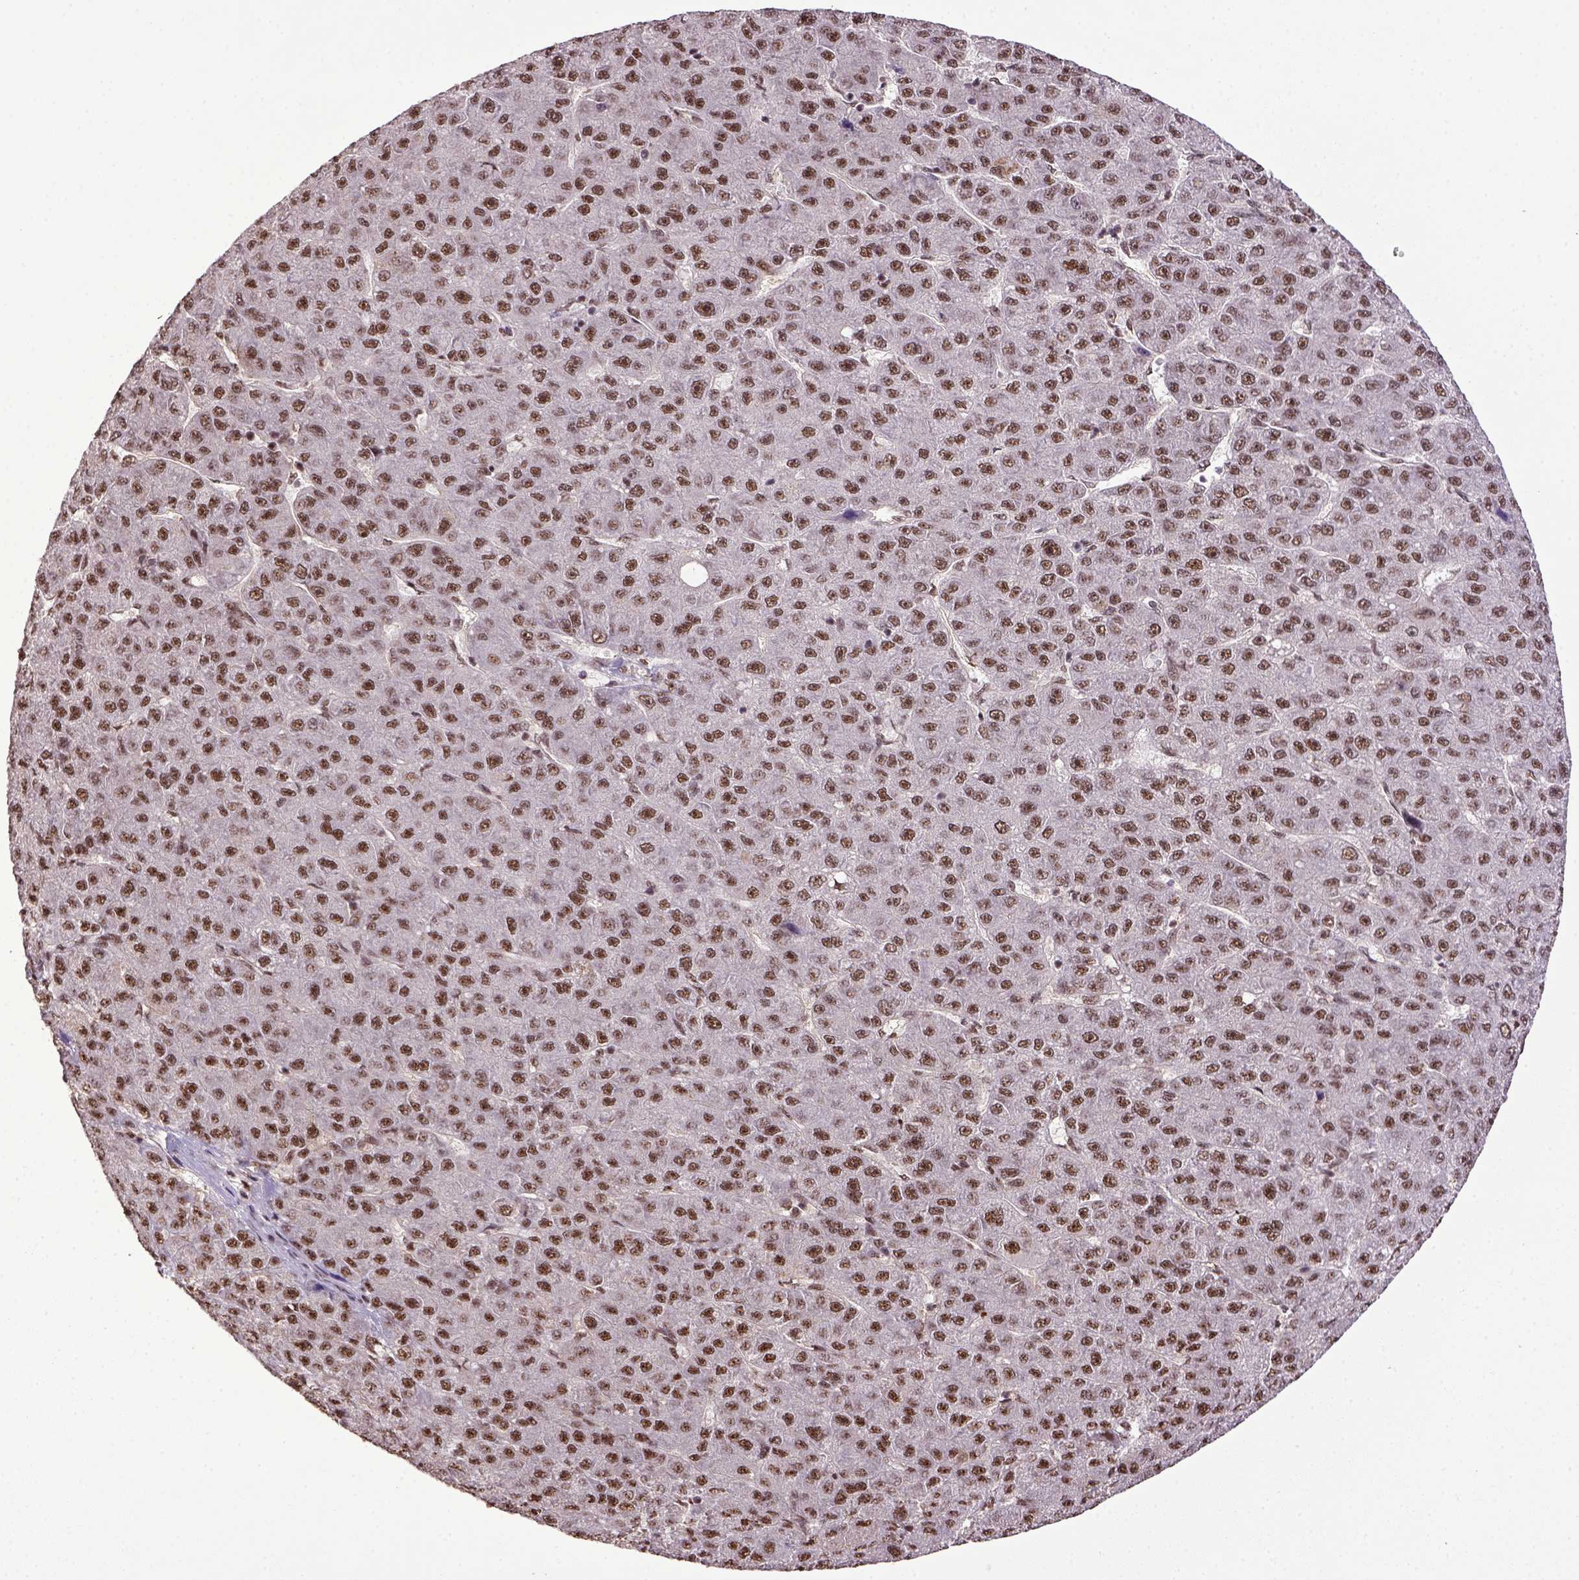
{"staining": {"intensity": "strong", "quantity": ">75%", "location": "nuclear"}, "tissue": "liver cancer", "cell_type": "Tumor cells", "image_type": "cancer", "snomed": [{"axis": "morphology", "description": "Carcinoma, Hepatocellular, NOS"}, {"axis": "topography", "description": "Liver"}], "caption": "DAB immunohistochemical staining of liver cancer (hepatocellular carcinoma) displays strong nuclear protein expression in about >75% of tumor cells.", "gene": "PPIG", "patient": {"sex": "male", "age": 67}}